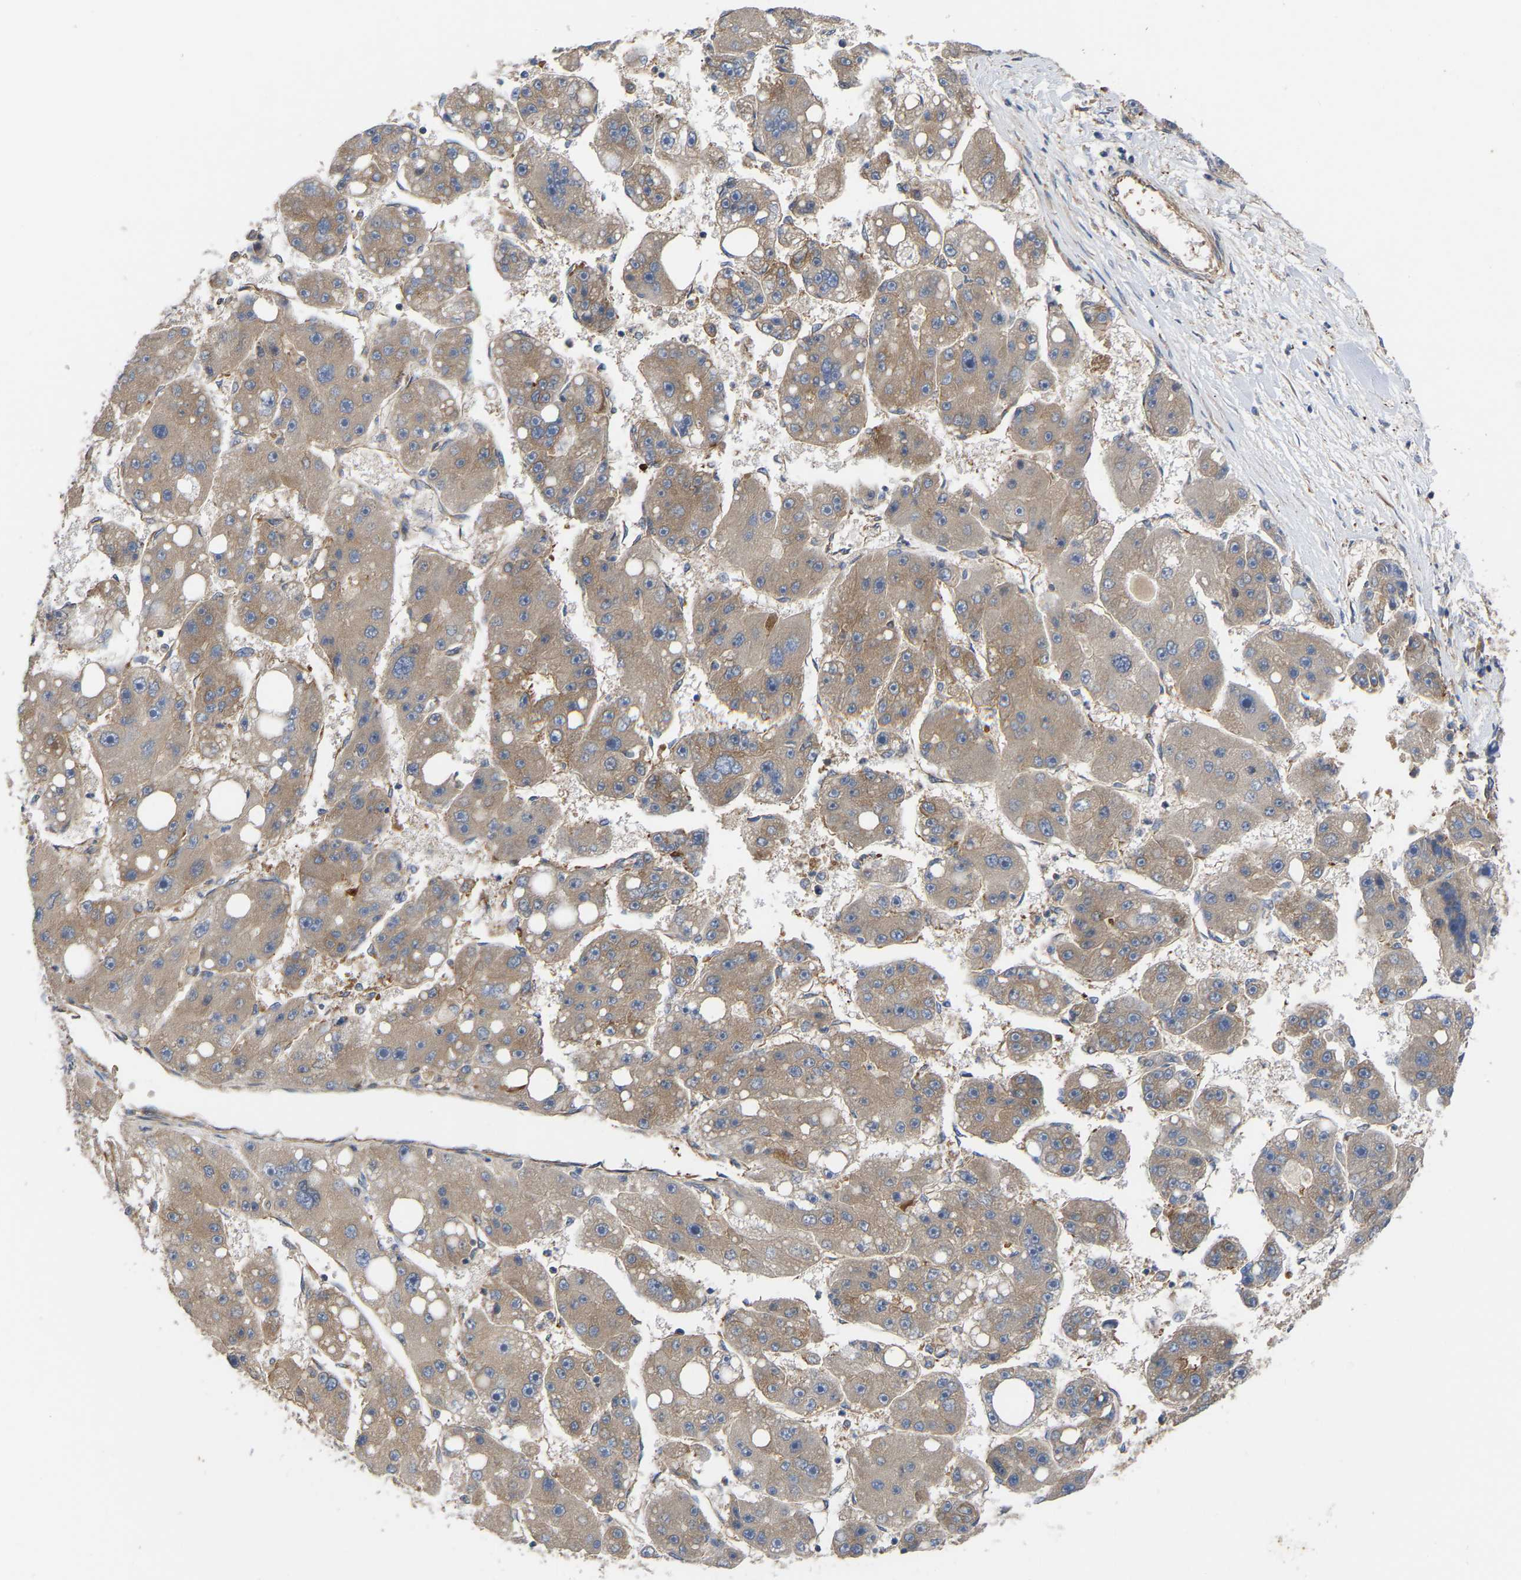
{"staining": {"intensity": "weak", "quantity": ">75%", "location": "cytoplasmic/membranous"}, "tissue": "liver cancer", "cell_type": "Tumor cells", "image_type": "cancer", "snomed": [{"axis": "morphology", "description": "Carcinoma, Hepatocellular, NOS"}, {"axis": "topography", "description": "Liver"}], "caption": "Immunohistochemistry (IHC) (DAB (3,3'-diaminobenzidine)) staining of liver cancer (hepatocellular carcinoma) displays weak cytoplasmic/membranous protein positivity in approximately >75% of tumor cells. Nuclei are stained in blue.", "gene": "LAPTM4B", "patient": {"sex": "female", "age": 61}}